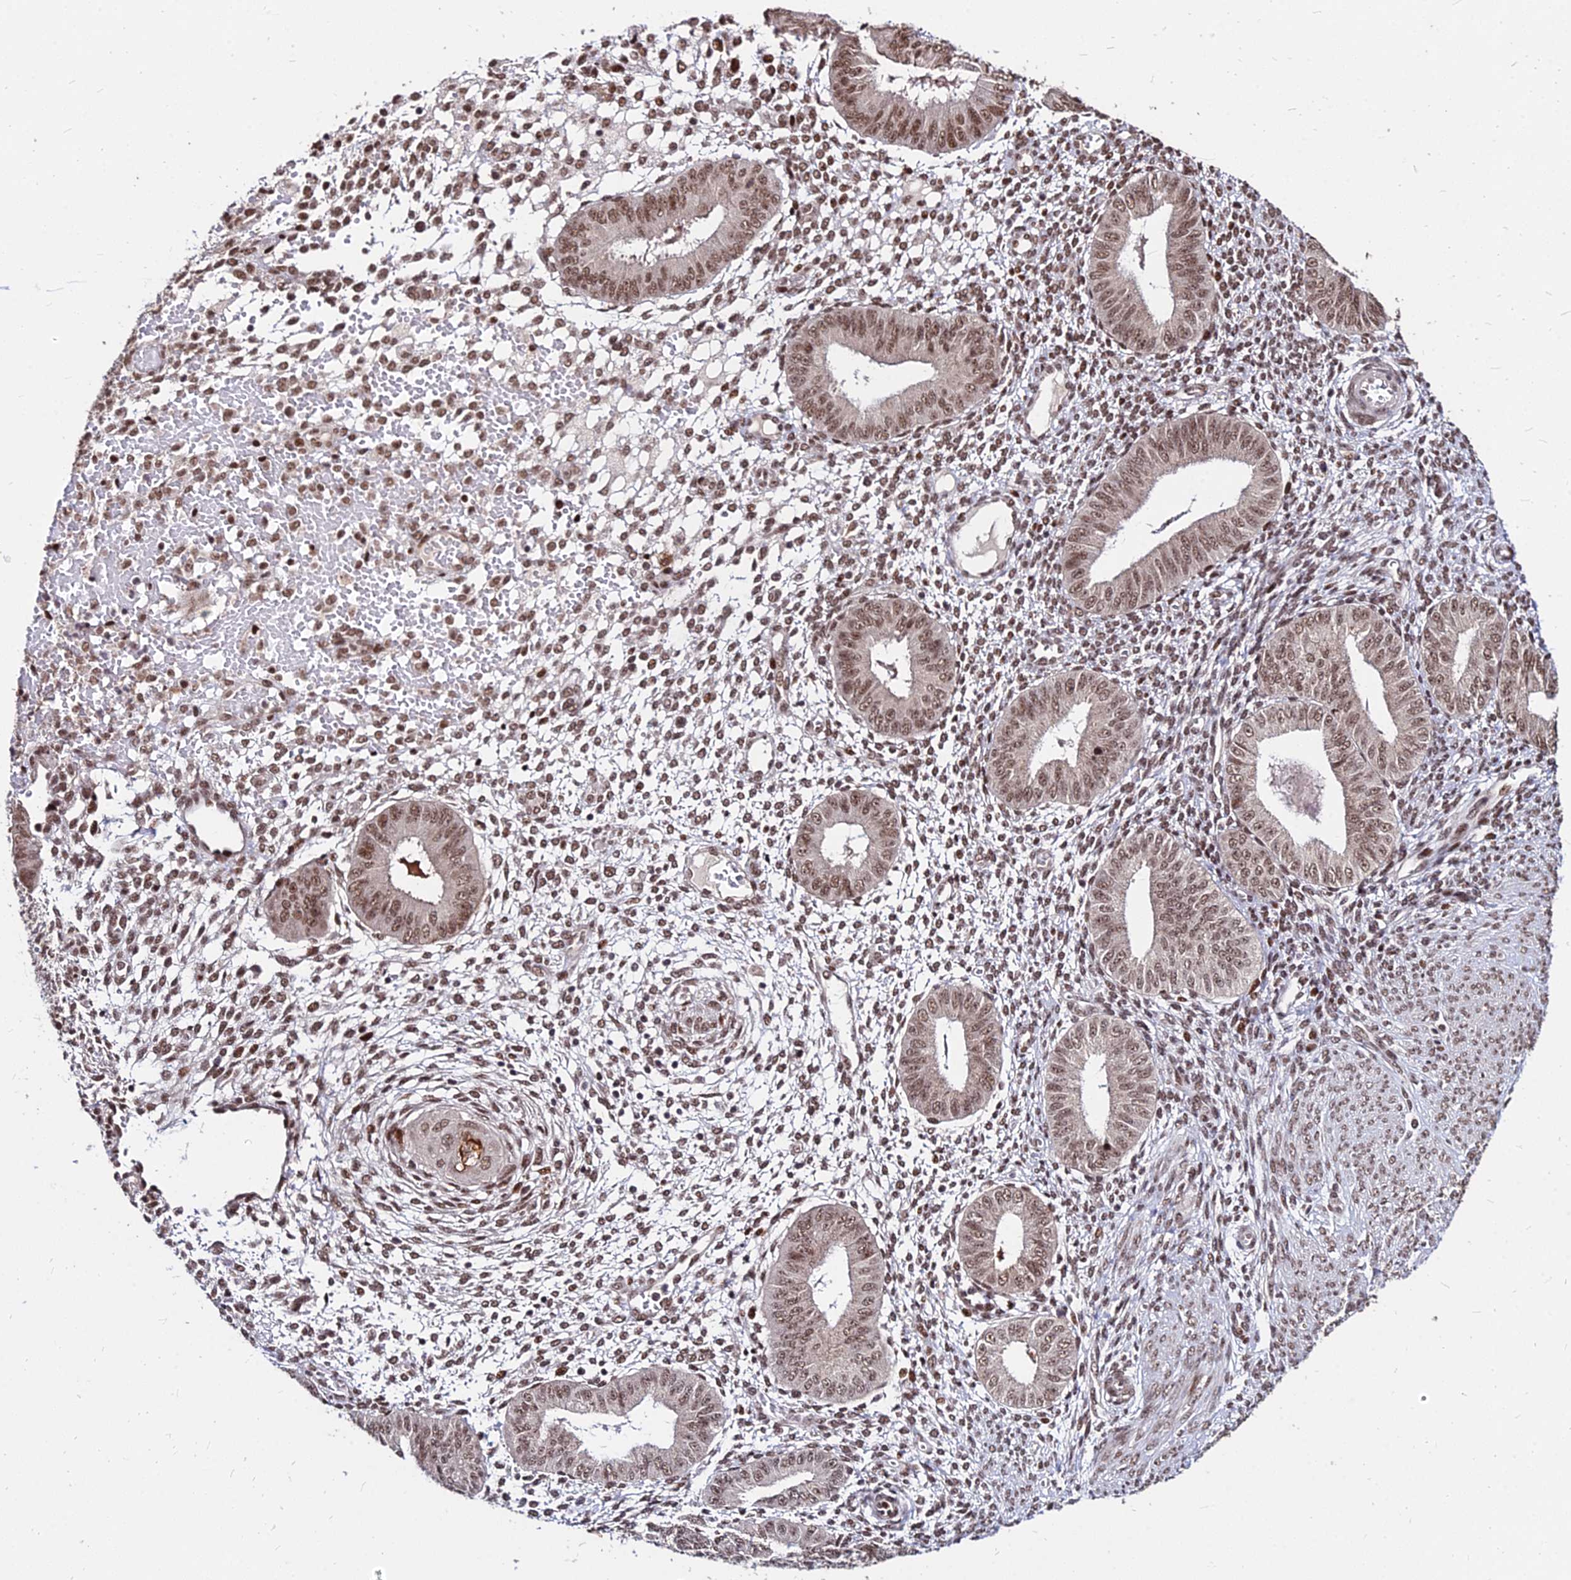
{"staining": {"intensity": "moderate", "quantity": "25%-75%", "location": "nuclear"}, "tissue": "endometrium", "cell_type": "Cells in endometrial stroma", "image_type": "normal", "snomed": [{"axis": "morphology", "description": "Normal tissue, NOS"}, {"axis": "topography", "description": "Endometrium"}], "caption": "Protein positivity by IHC shows moderate nuclear staining in about 25%-75% of cells in endometrial stroma in normal endometrium.", "gene": "ZBED4", "patient": {"sex": "female", "age": 49}}